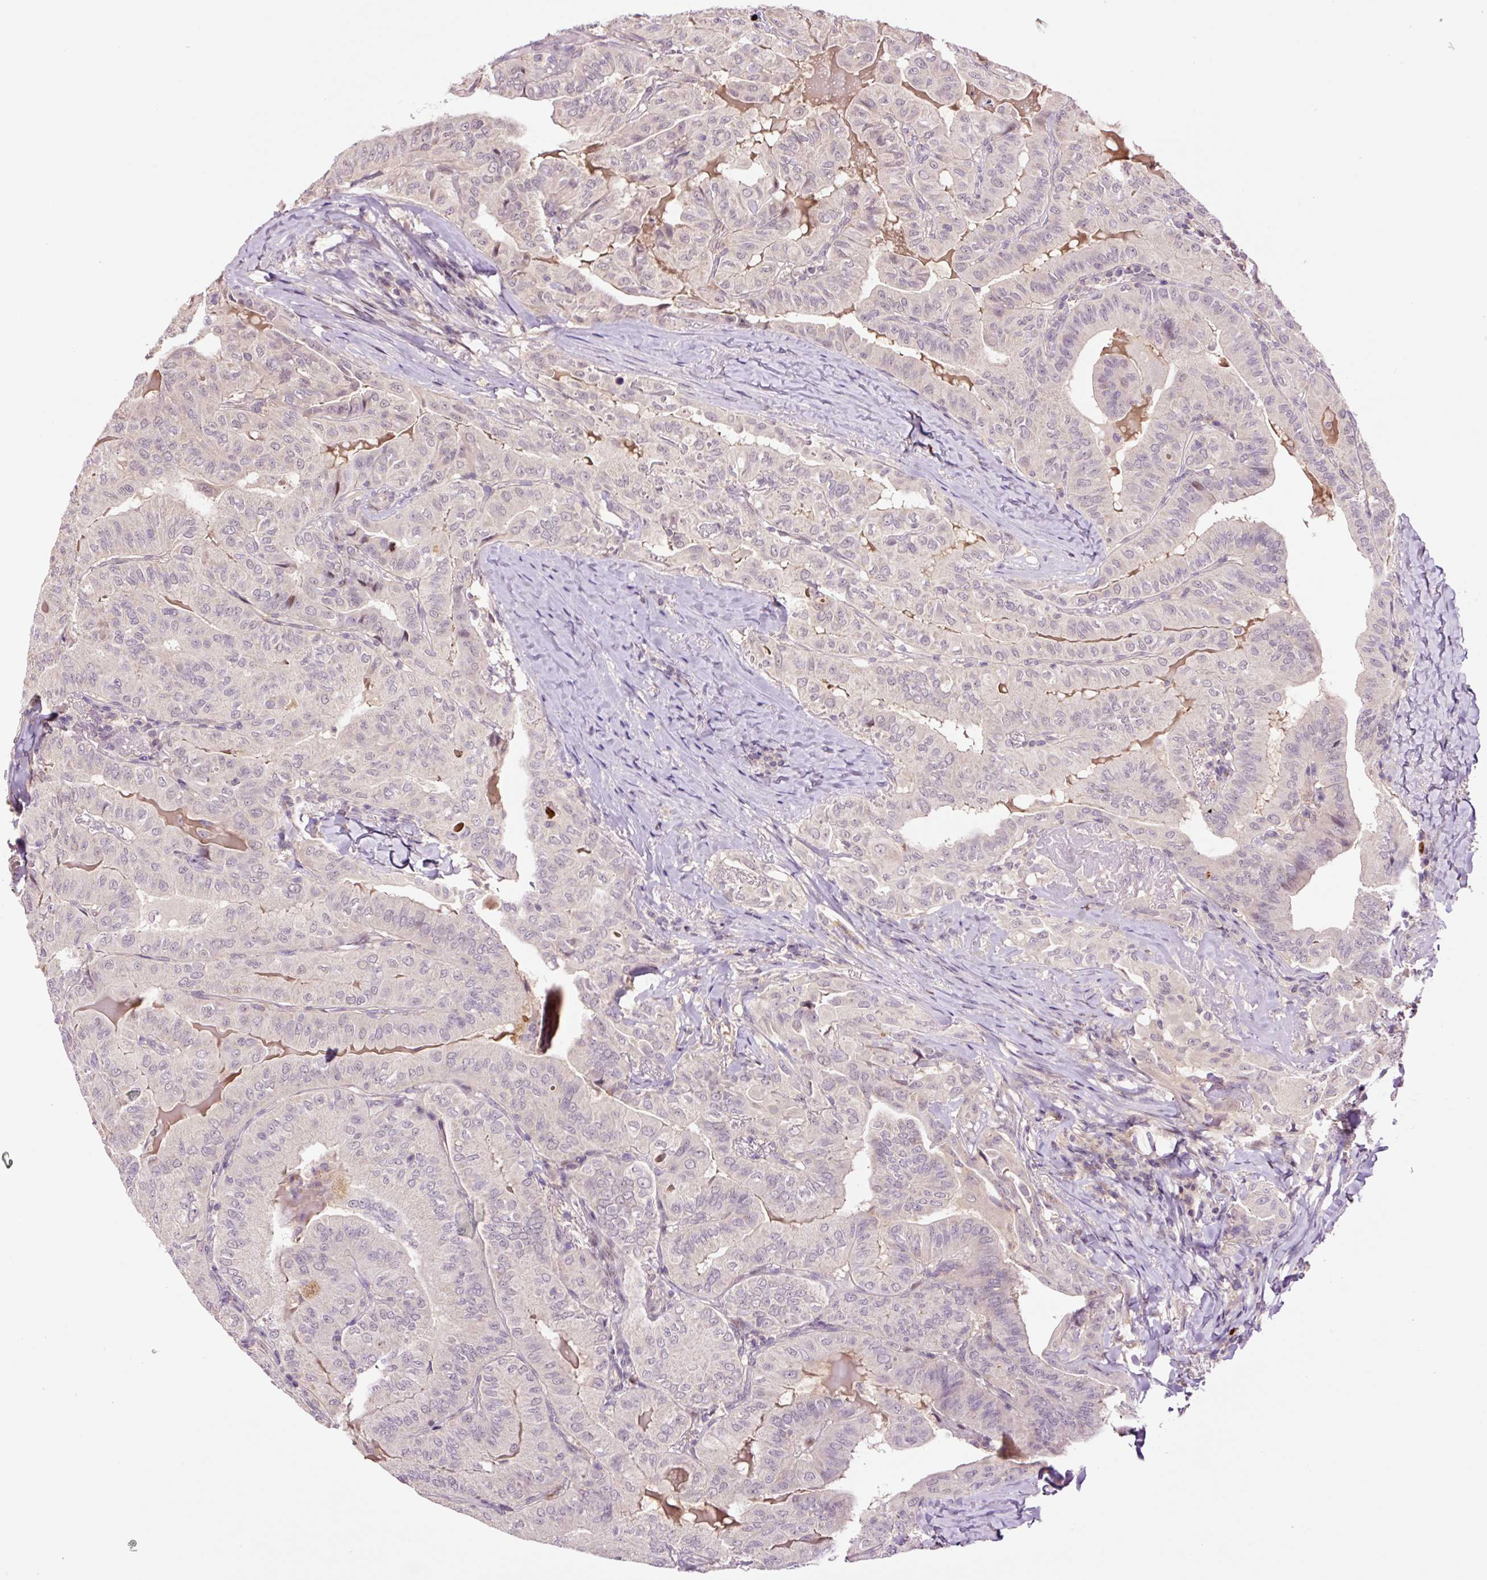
{"staining": {"intensity": "negative", "quantity": "none", "location": "none"}, "tissue": "thyroid cancer", "cell_type": "Tumor cells", "image_type": "cancer", "snomed": [{"axis": "morphology", "description": "Papillary adenocarcinoma, NOS"}, {"axis": "topography", "description": "Thyroid gland"}], "caption": "An immunohistochemistry (IHC) micrograph of thyroid cancer is shown. There is no staining in tumor cells of thyroid cancer.", "gene": "DPPA4", "patient": {"sex": "female", "age": 68}}